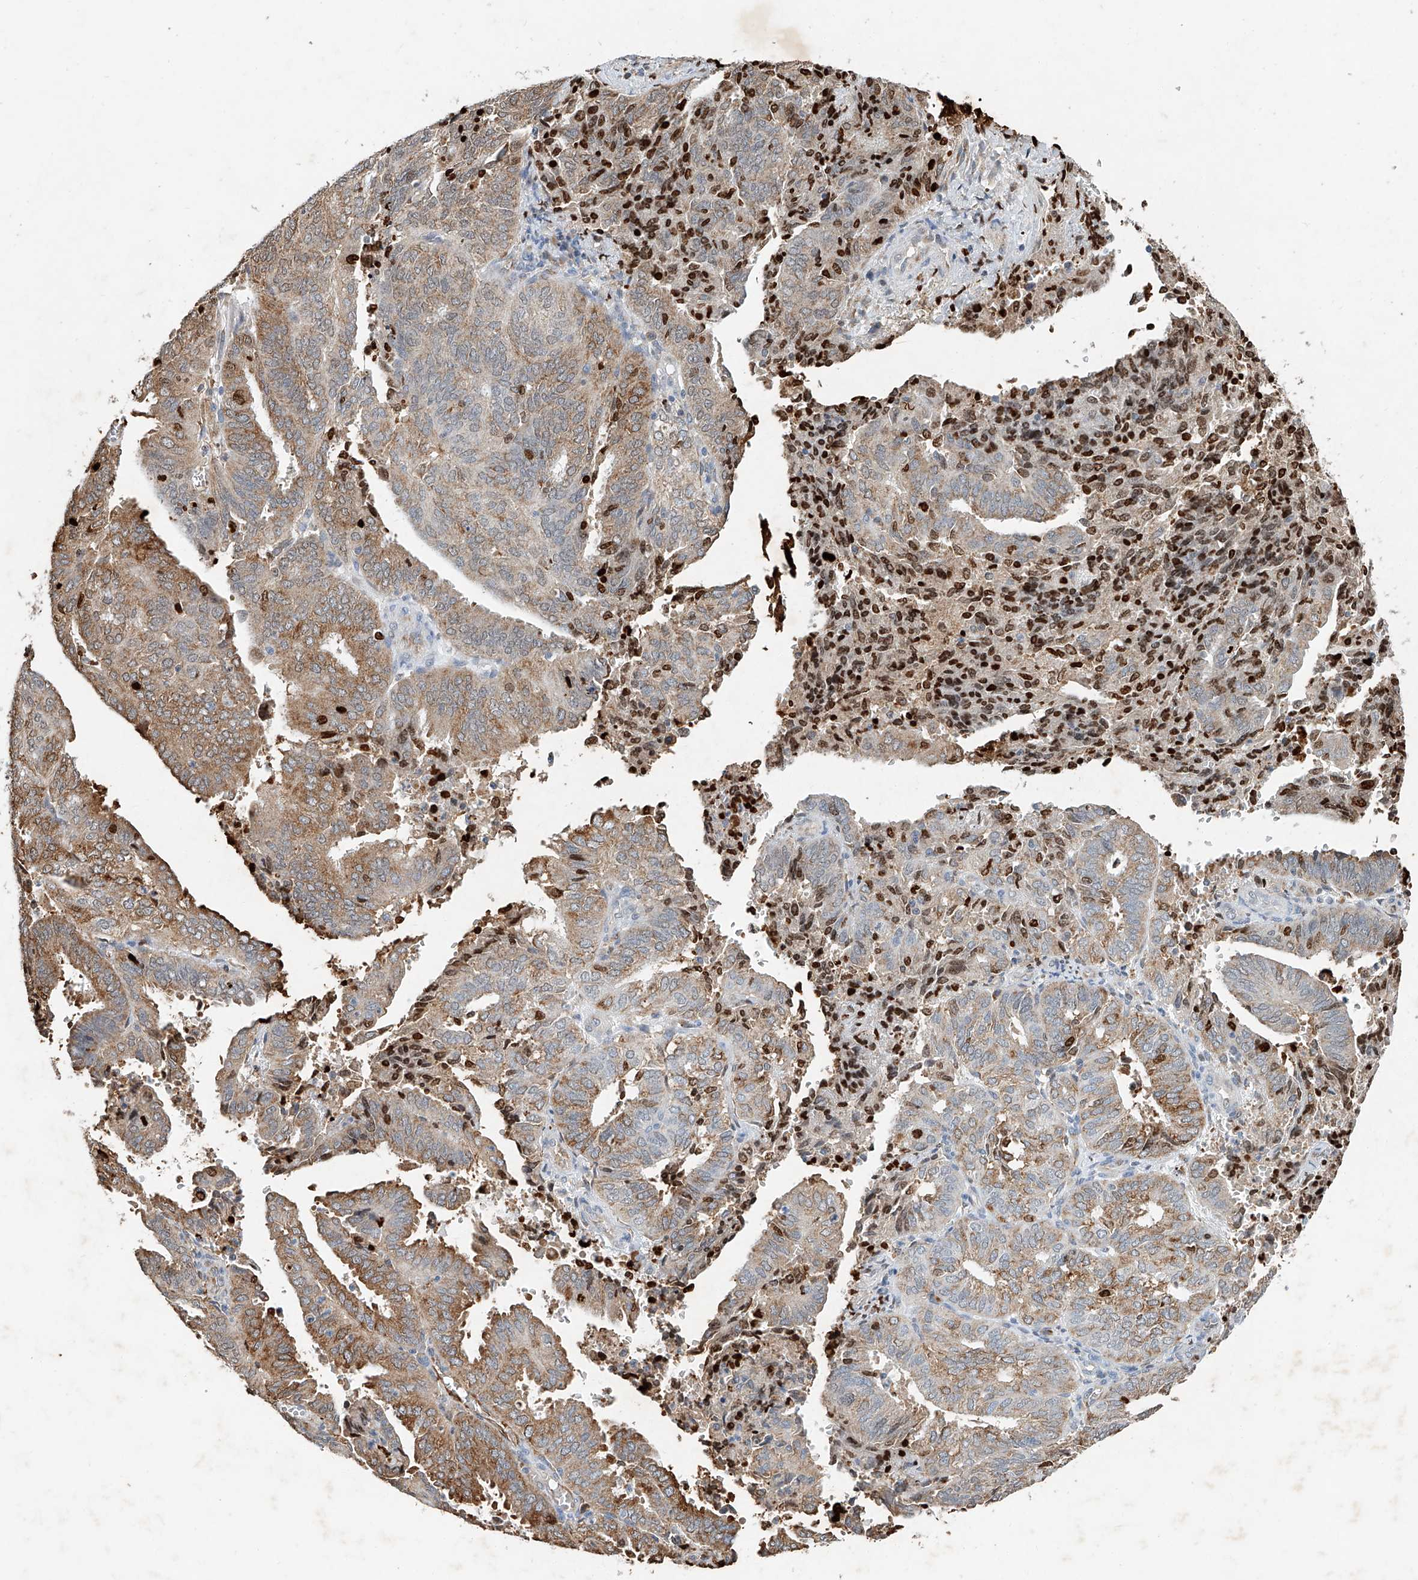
{"staining": {"intensity": "moderate", "quantity": ">75%", "location": "cytoplasmic/membranous"}, "tissue": "endometrial cancer", "cell_type": "Tumor cells", "image_type": "cancer", "snomed": [{"axis": "morphology", "description": "Adenocarcinoma, NOS"}, {"axis": "topography", "description": "Uterus"}], "caption": "About >75% of tumor cells in human endometrial cancer show moderate cytoplasmic/membranous protein staining as visualized by brown immunohistochemical staining.", "gene": "CTDP1", "patient": {"sex": "female", "age": 60}}